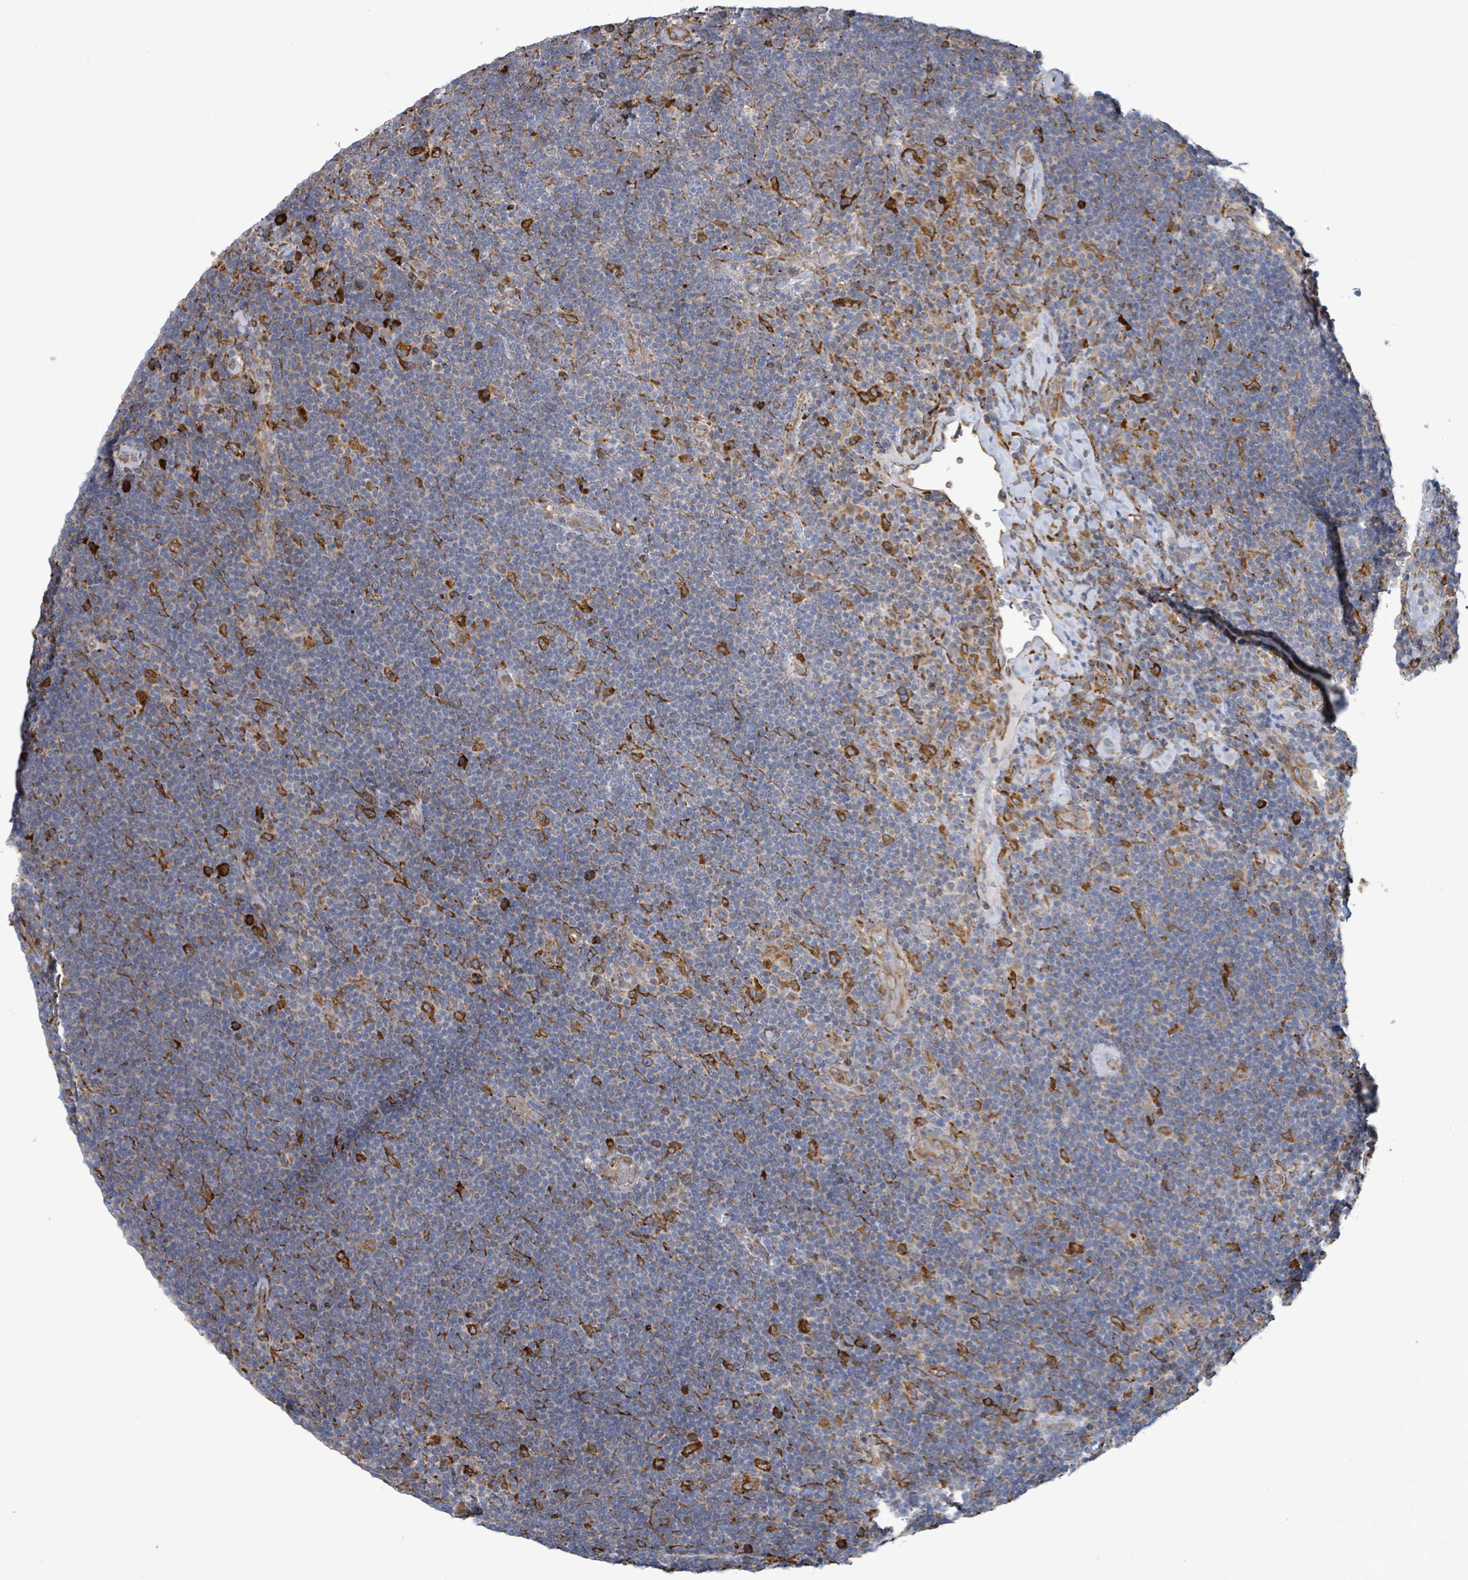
{"staining": {"intensity": "strong", "quantity": ">75%", "location": "cytoplasmic/membranous"}, "tissue": "lymphoma", "cell_type": "Tumor cells", "image_type": "cancer", "snomed": [{"axis": "morphology", "description": "Hodgkin's disease, NOS"}, {"axis": "topography", "description": "Lymph node"}], "caption": "Protein positivity by IHC demonstrates strong cytoplasmic/membranous expression in approximately >75% of tumor cells in lymphoma.", "gene": "RFPL4A", "patient": {"sex": "female", "age": 57}}